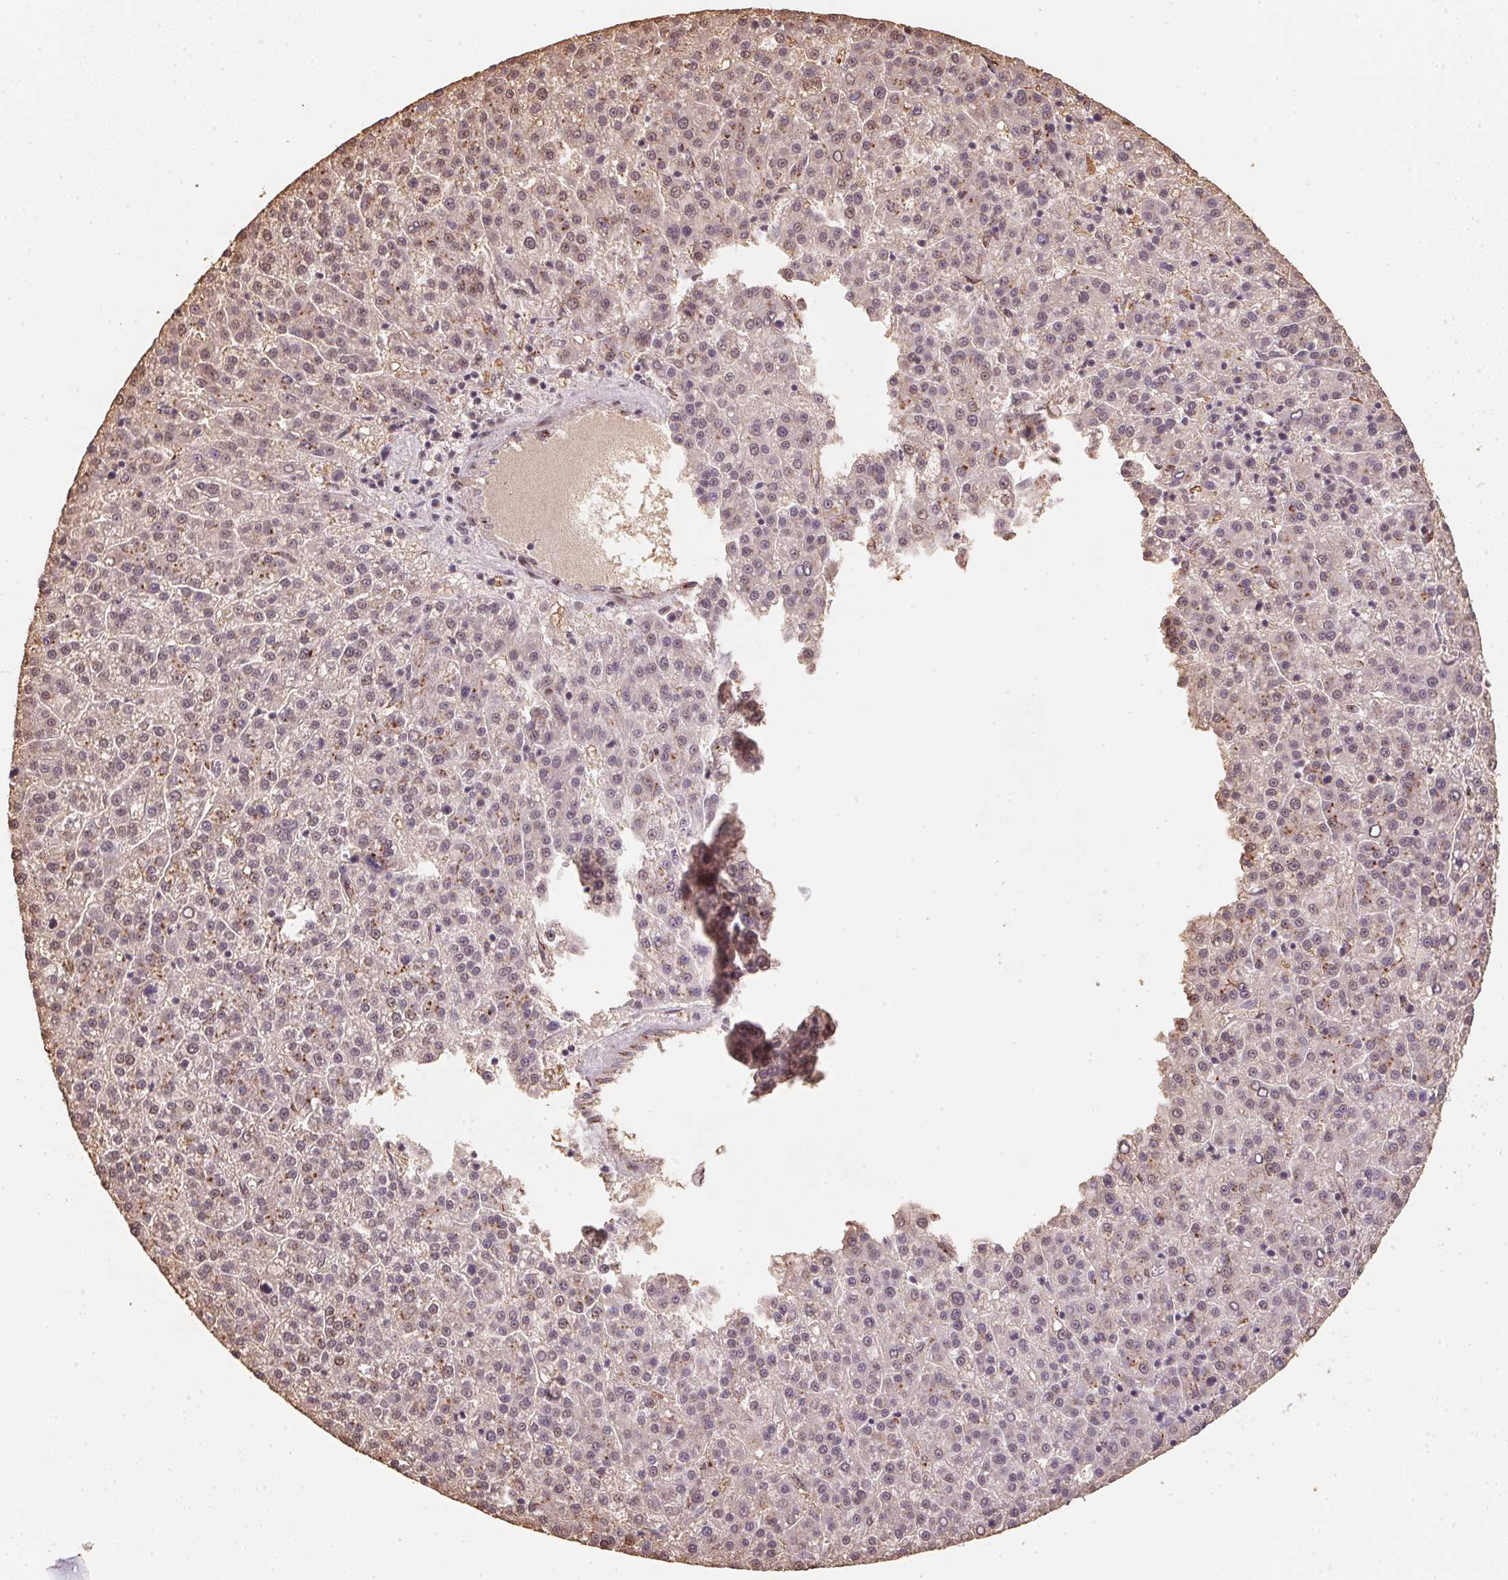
{"staining": {"intensity": "strong", "quantity": "25%-75%", "location": "cytoplasmic/membranous"}, "tissue": "liver cancer", "cell_type": "Tumor cells", "image_type": "cancer", "snomed": [{"axis": "morphology", "description": "Carcinoma, Hepatocellular, NOS"}, {"axis": "topography", "description": "Liver"}], "caption": "A high-resolution histopathology image shows immunohistochemistry staining of liver cancer, which exhibits strong cytoplasmic/membranous expression in approximately 25%-75% of tumor cells.", "gene": "RAB22A", "patient": {"sex": "female", "age": 58}}